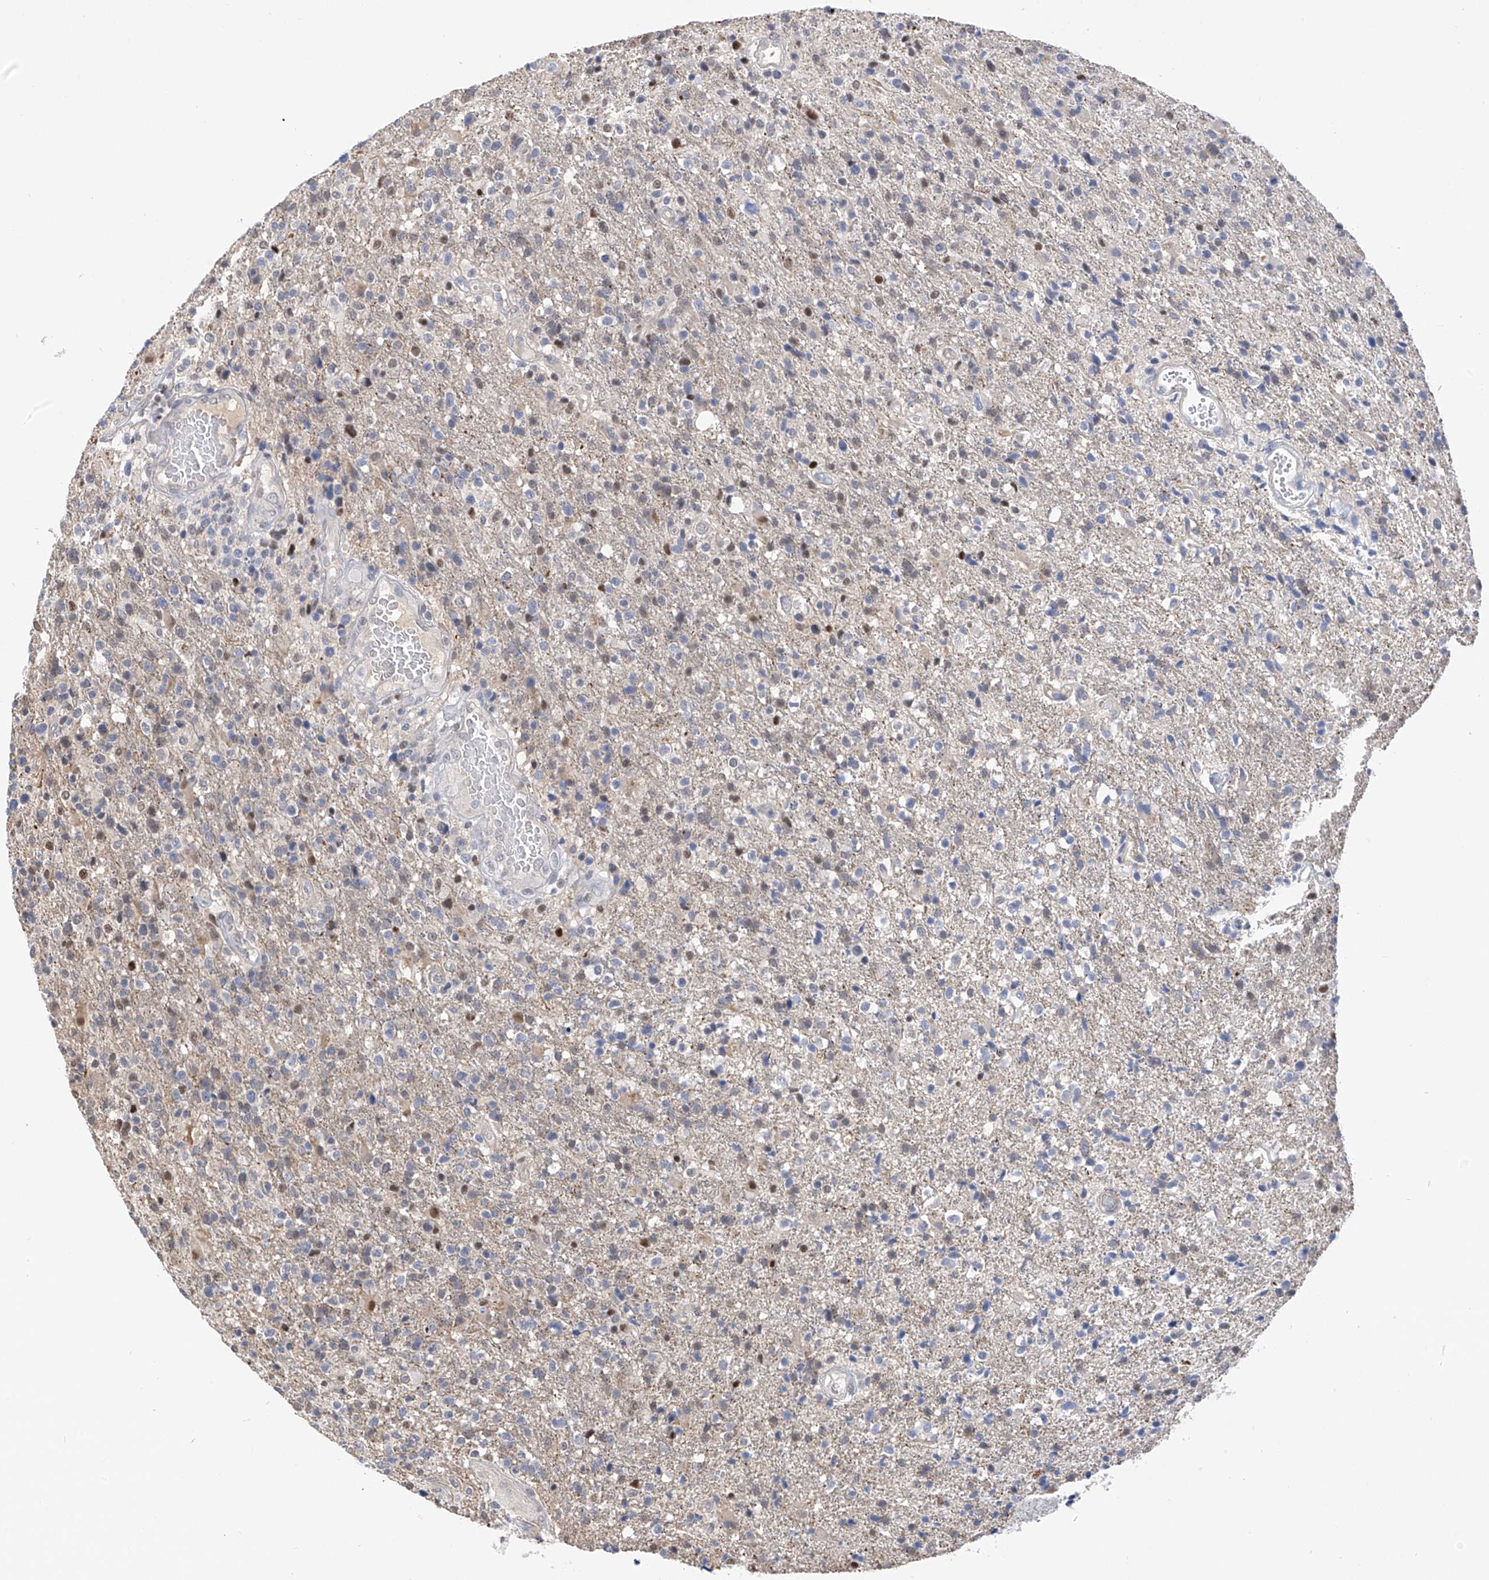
{"staining": {"intensity": "negative", "quantity": "none", "location": "none"}, "tissue": "glioma", "cell_type": "Tumor cells", "image_type": "cancer", "snomed": [{"axis": "morphology", "description": "Glioma, malignant, High grade"}, {"axis": "topography", "description": "Brain"}], "caption": "Tumor cells show no significant expression in malignant glioma (high-grade).", "gene": "PMM1", "patient": {"sex": "male", "age": 72}}